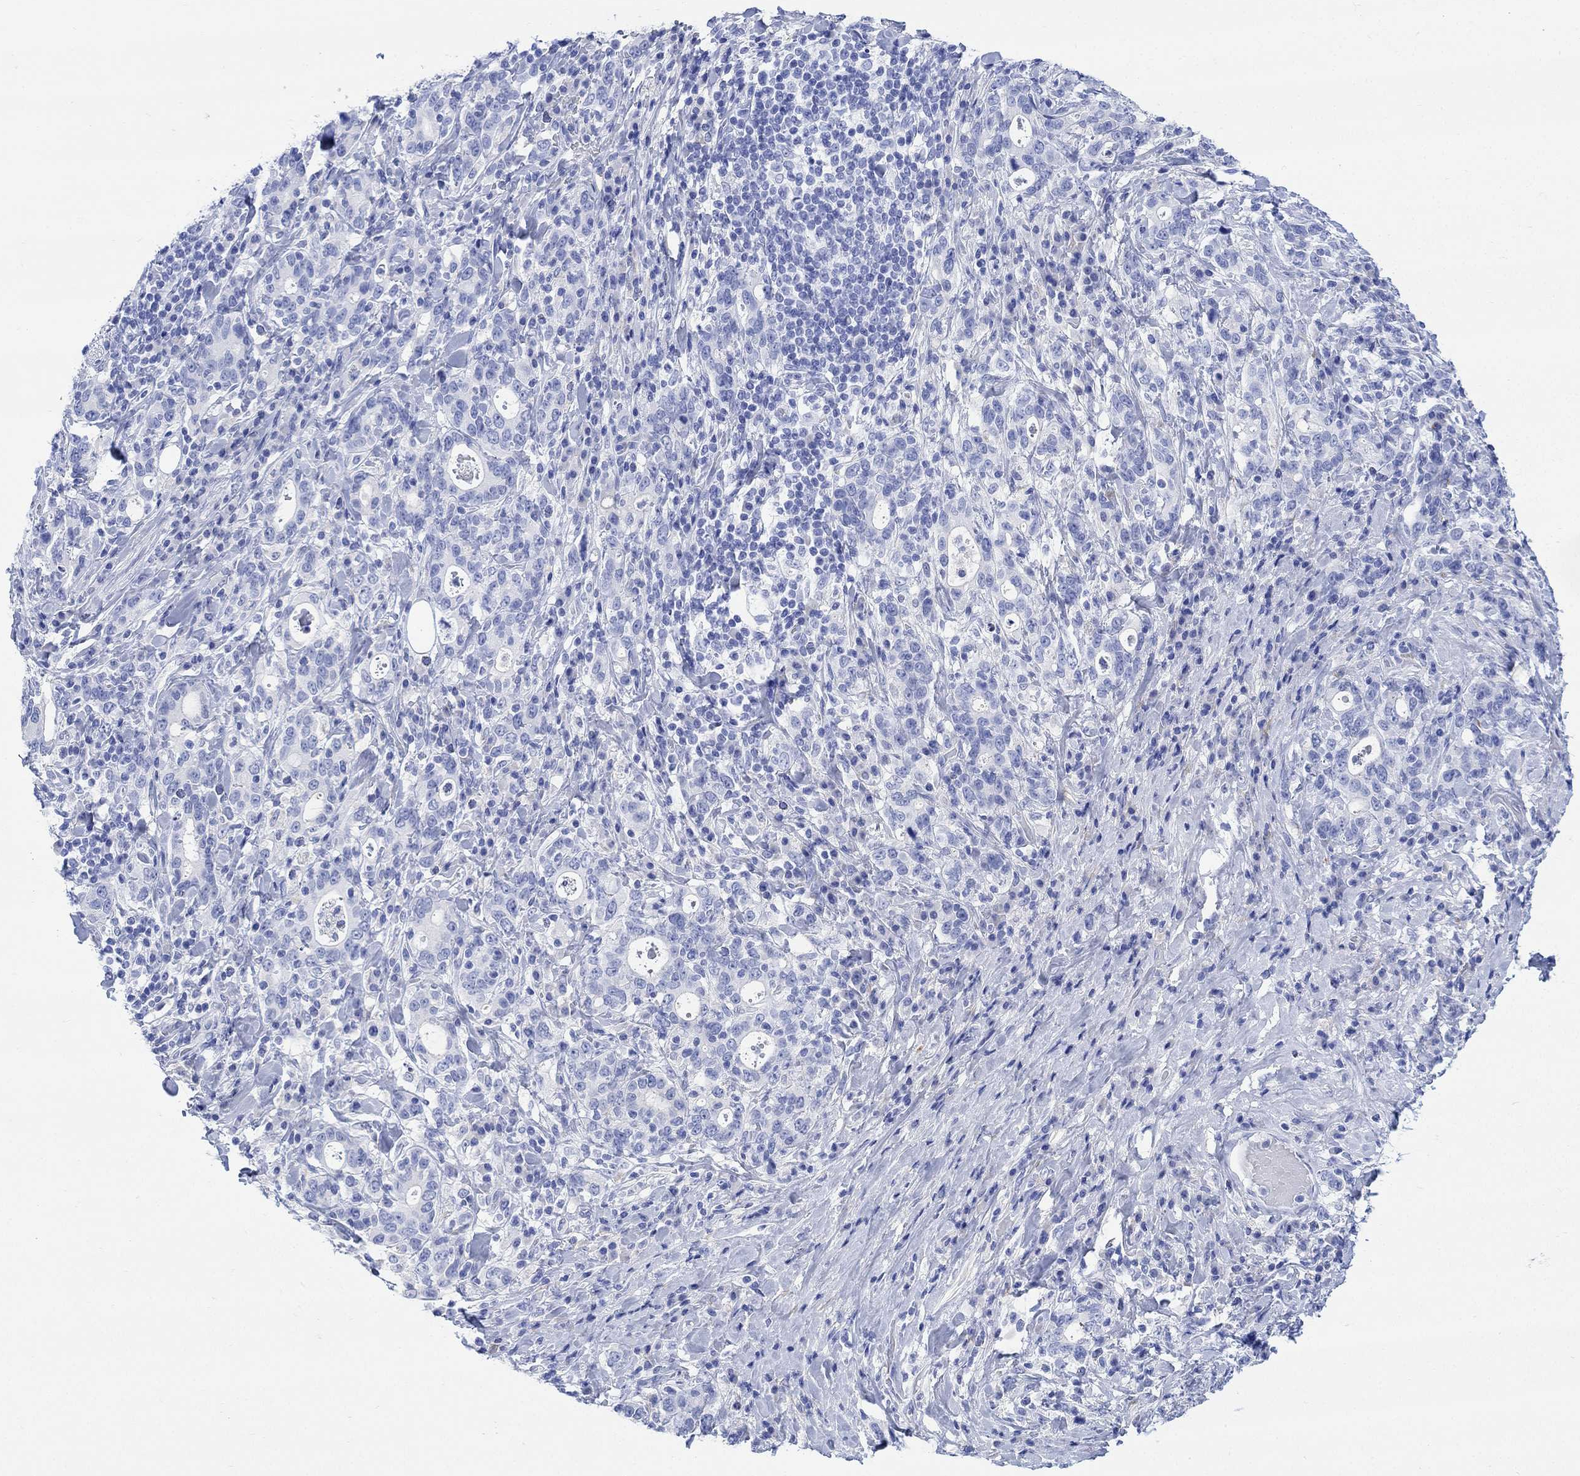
{"staining": {"intensity": "negative", "quantity": "none", "location": "none"}, "tissue": "stomach cancer", "cell_type": "Tumor cells", "image_type": "cancer", "snomed": [{"axis": "morphology", "description": "Adenocarcinoma, NOS"}, {"axis": "topography", "description": "Stomach"}], "caption": "Immunohistochemical staining of human stomach adenocarcinoma shows no significant expression in tumor cells.", "gene": "MYL1", "patient": {"sex": "male", "age": 79}}